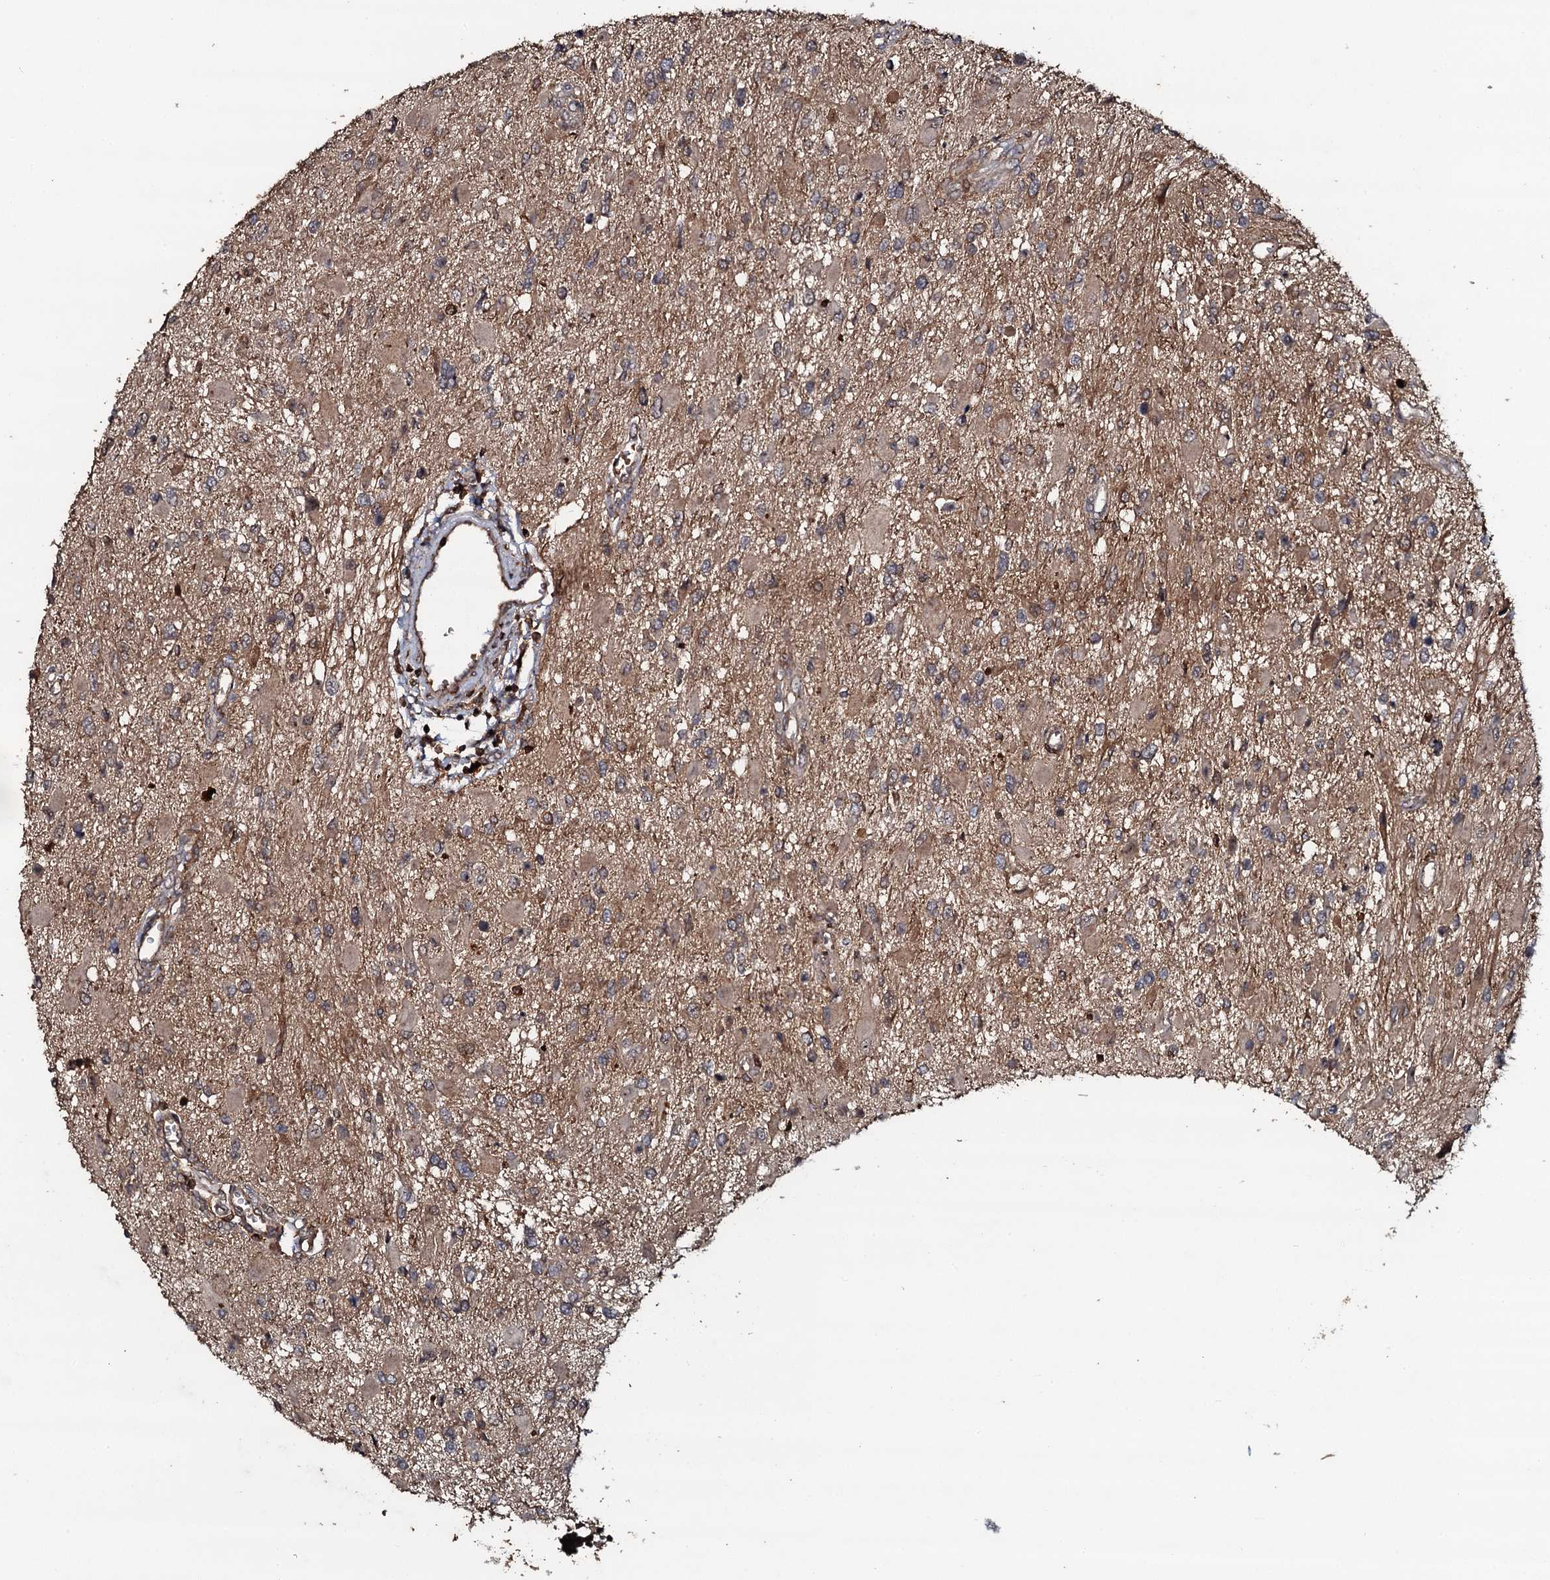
{"staining": {"intensity": "weak", "quantity": ">75%", "location": "cytoplasmic/membranous"}, "tissue": "glioma", "cell_type": "Tumor cells", "image_type": "cancer", "snomed": [{"axis": "morphology", "description": "Glioma, malignant, High grade"}, {"axis": "topography", "description": "Brain"}], "caption": "High-power microscopy captured an IHC micrograph of glioma, revealing weak cytoplasmic/membranous expression in approximately >75% of tumor cells.", "gene": "ADGRG3", "patient": {"sex": "male", "age": 53}}